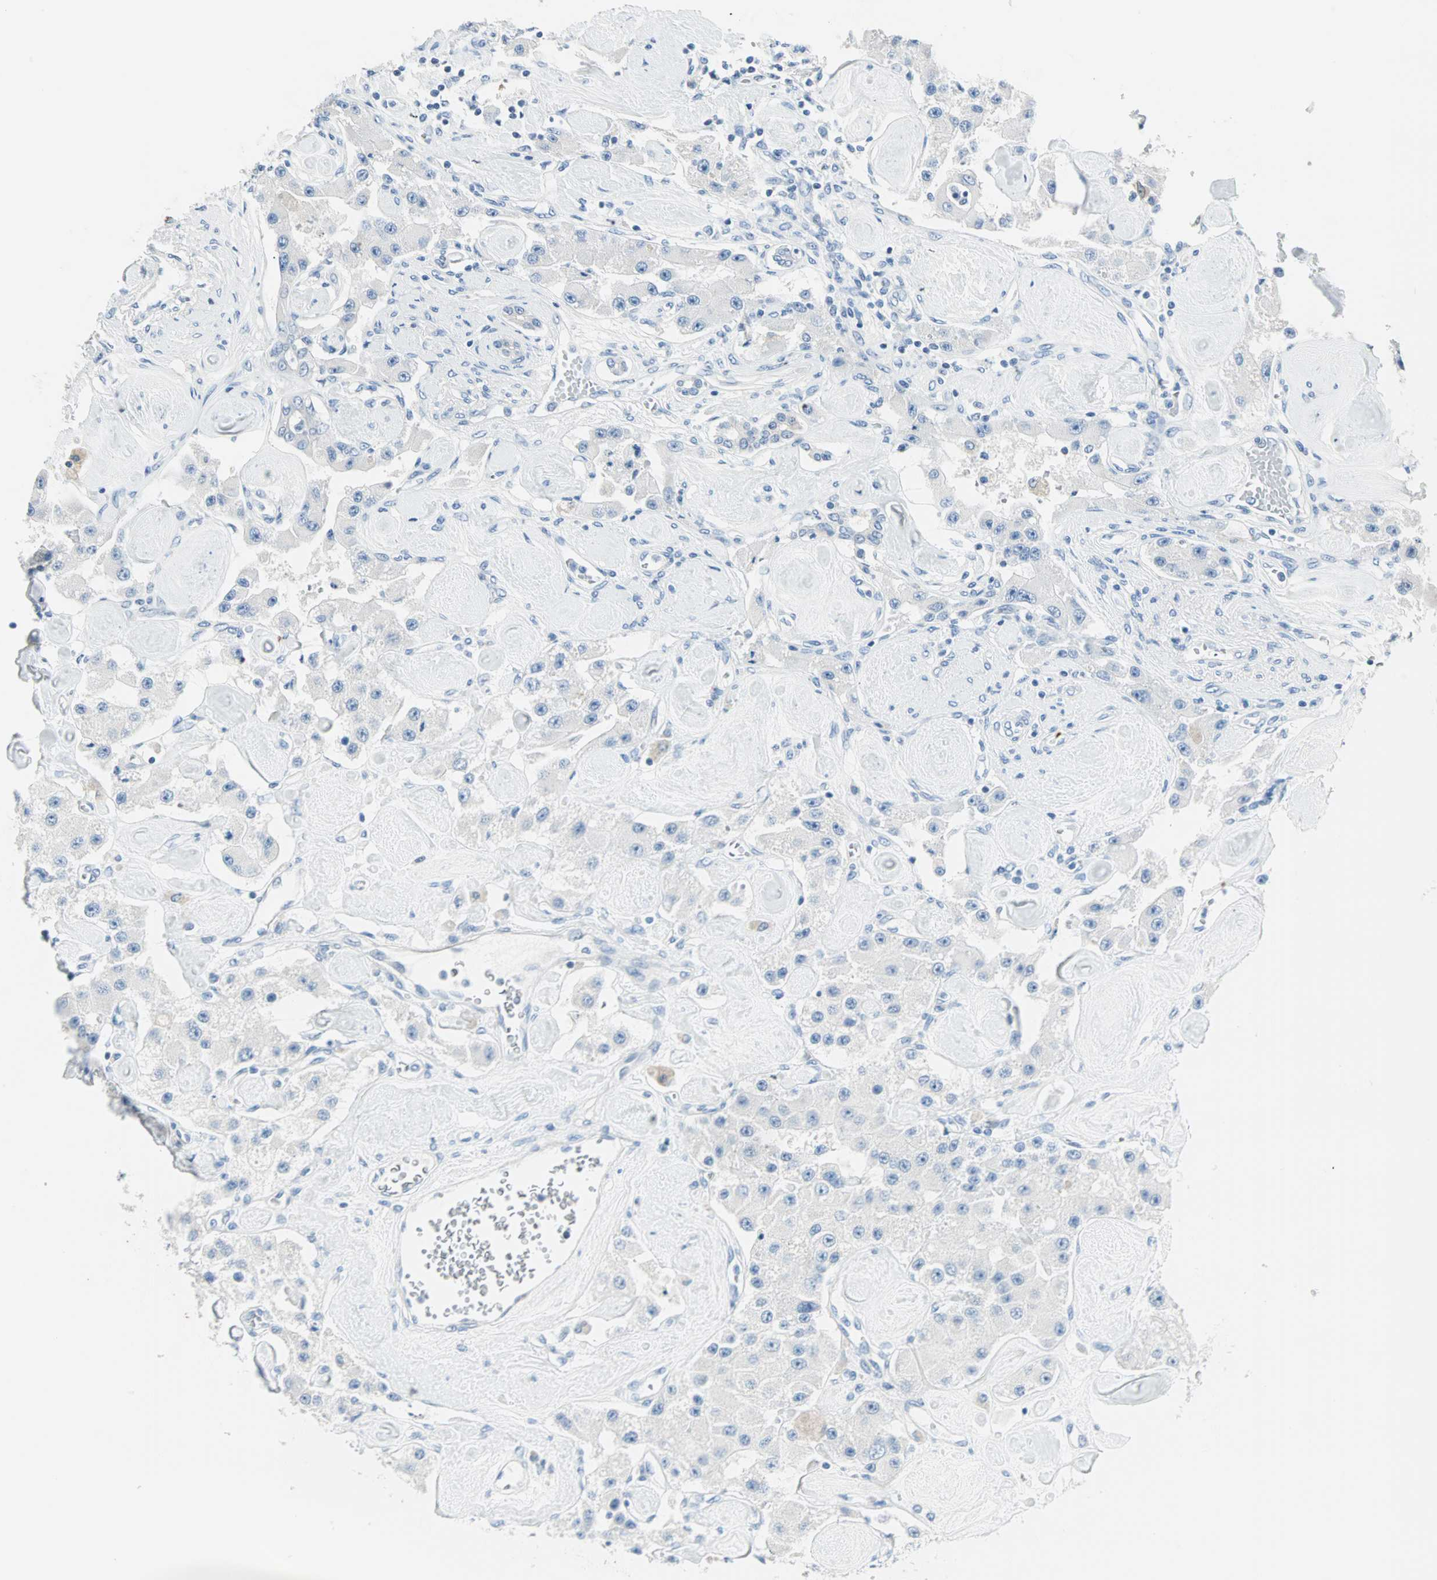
{"staining": {"intensity": "negative", "quantity": "none", "location": "none"}, "tissue": "carcinoid", "cell_type": "Tumor cells", "image_type": "cancer", "snomed": [{"axis": "morphology", "description": "Carcinoid, malignant, NOS"}, {"axis": "topography", "description": "Pancreas"}], "caption": "High power microscopy histopathology image of an immunohistochemistry image of malignant carcinoid, revealing no significant positivity in tumor cells.", "gene": "SULT1C2", "patient": {"sex": "male", "age": 41}}